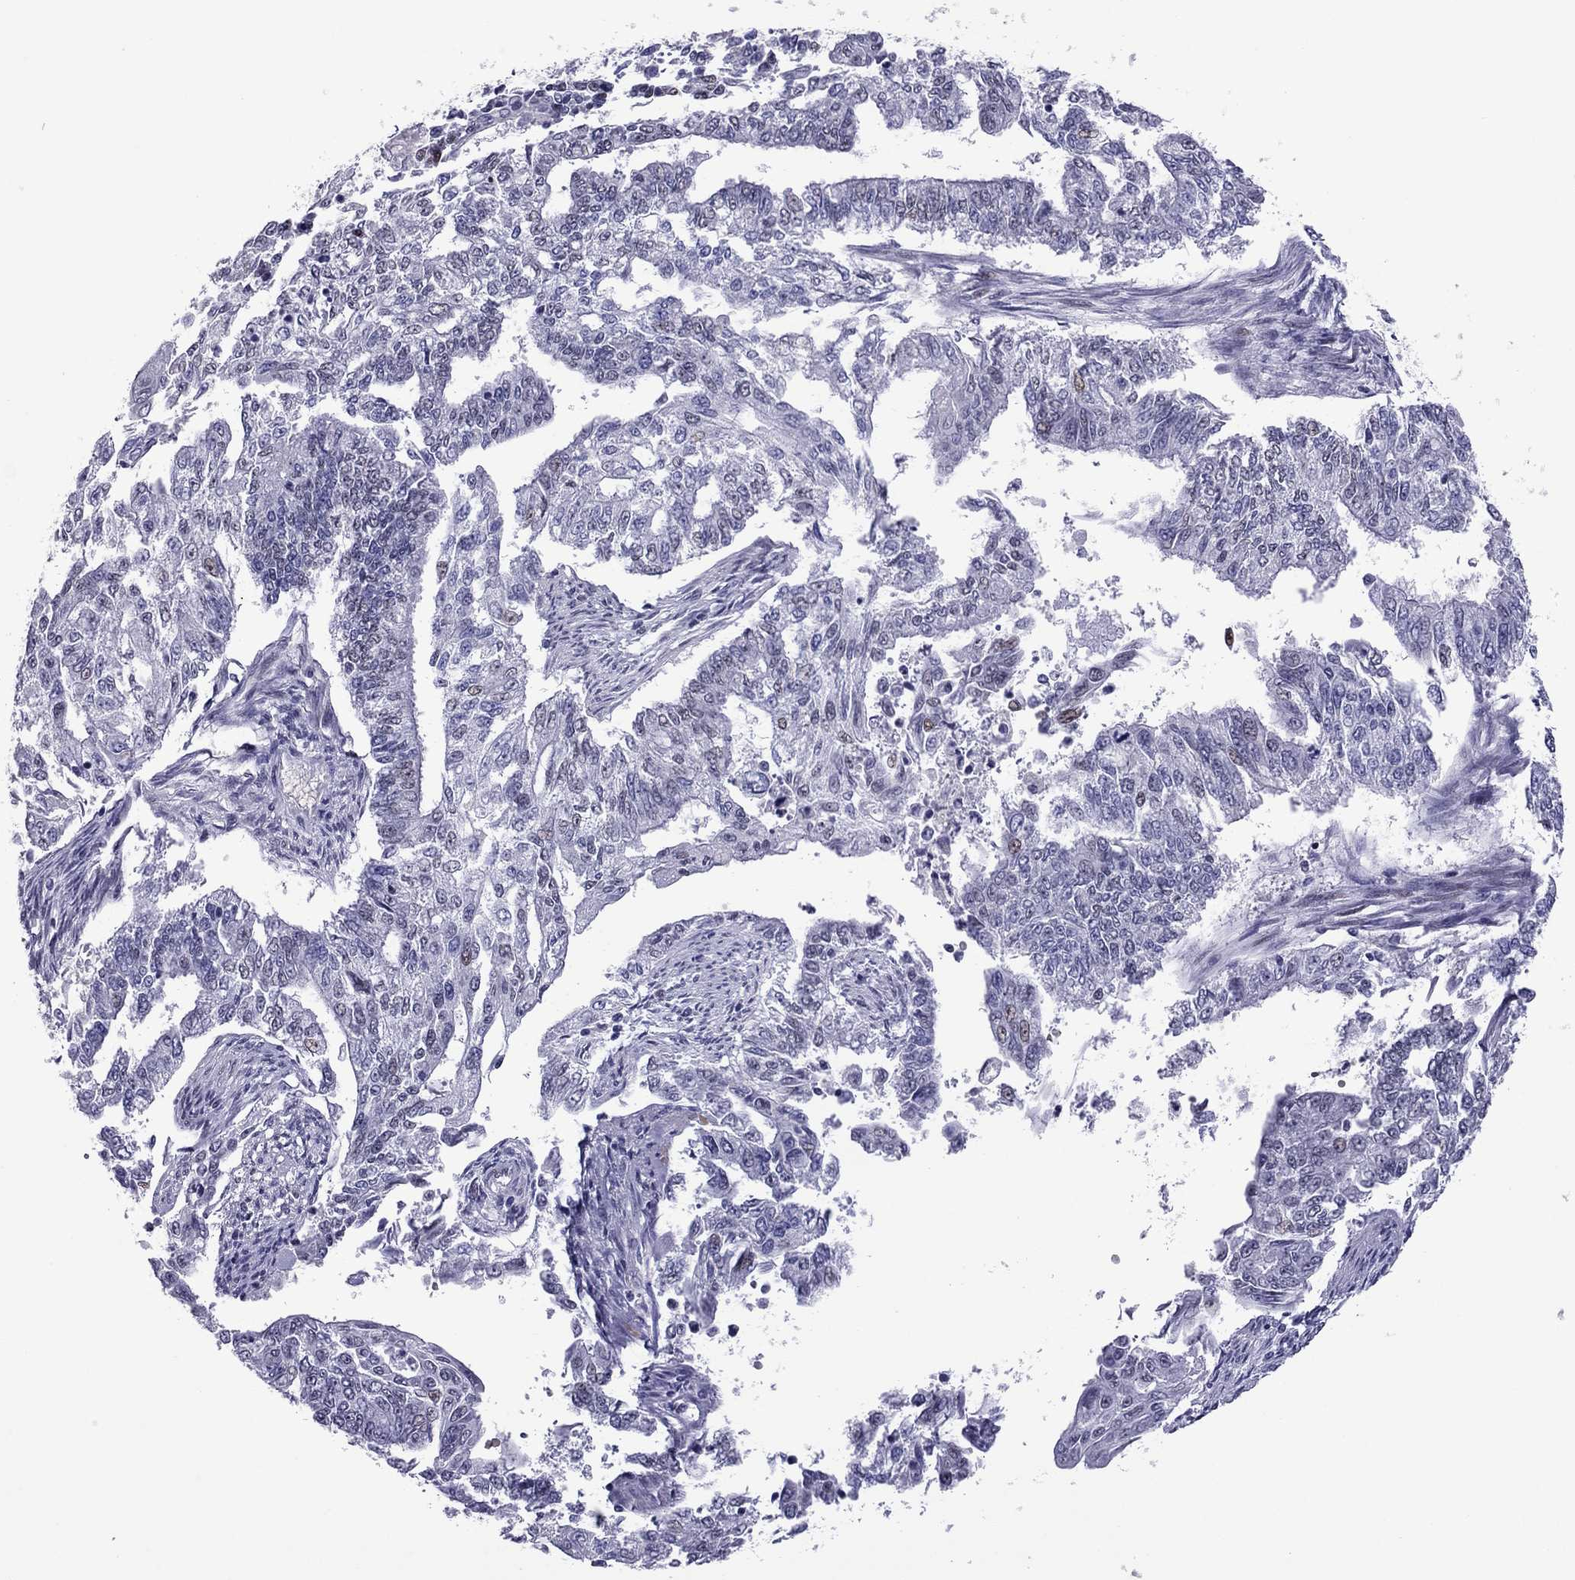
{"staining": {"intensity": "negative", "quantity": "none", "location": "none"}, "tissue": "endometrial cancer", "cell_type": "Tumor cells", "image_type": "cancer", "snomed": [{"axis": "morphology", "description": "Adenocarcinoma, NOS"}, {"axis": "topography", "description": "Uterus"}], "caption": "Immunohistochemistry histopathology image of human endometrial cancer (adenocarcinoma) stained for a protein (brown), which reveals no staining in tumor cells.", "gene": "MYLK3", "patient": {"sex": "female", "age": 59}}